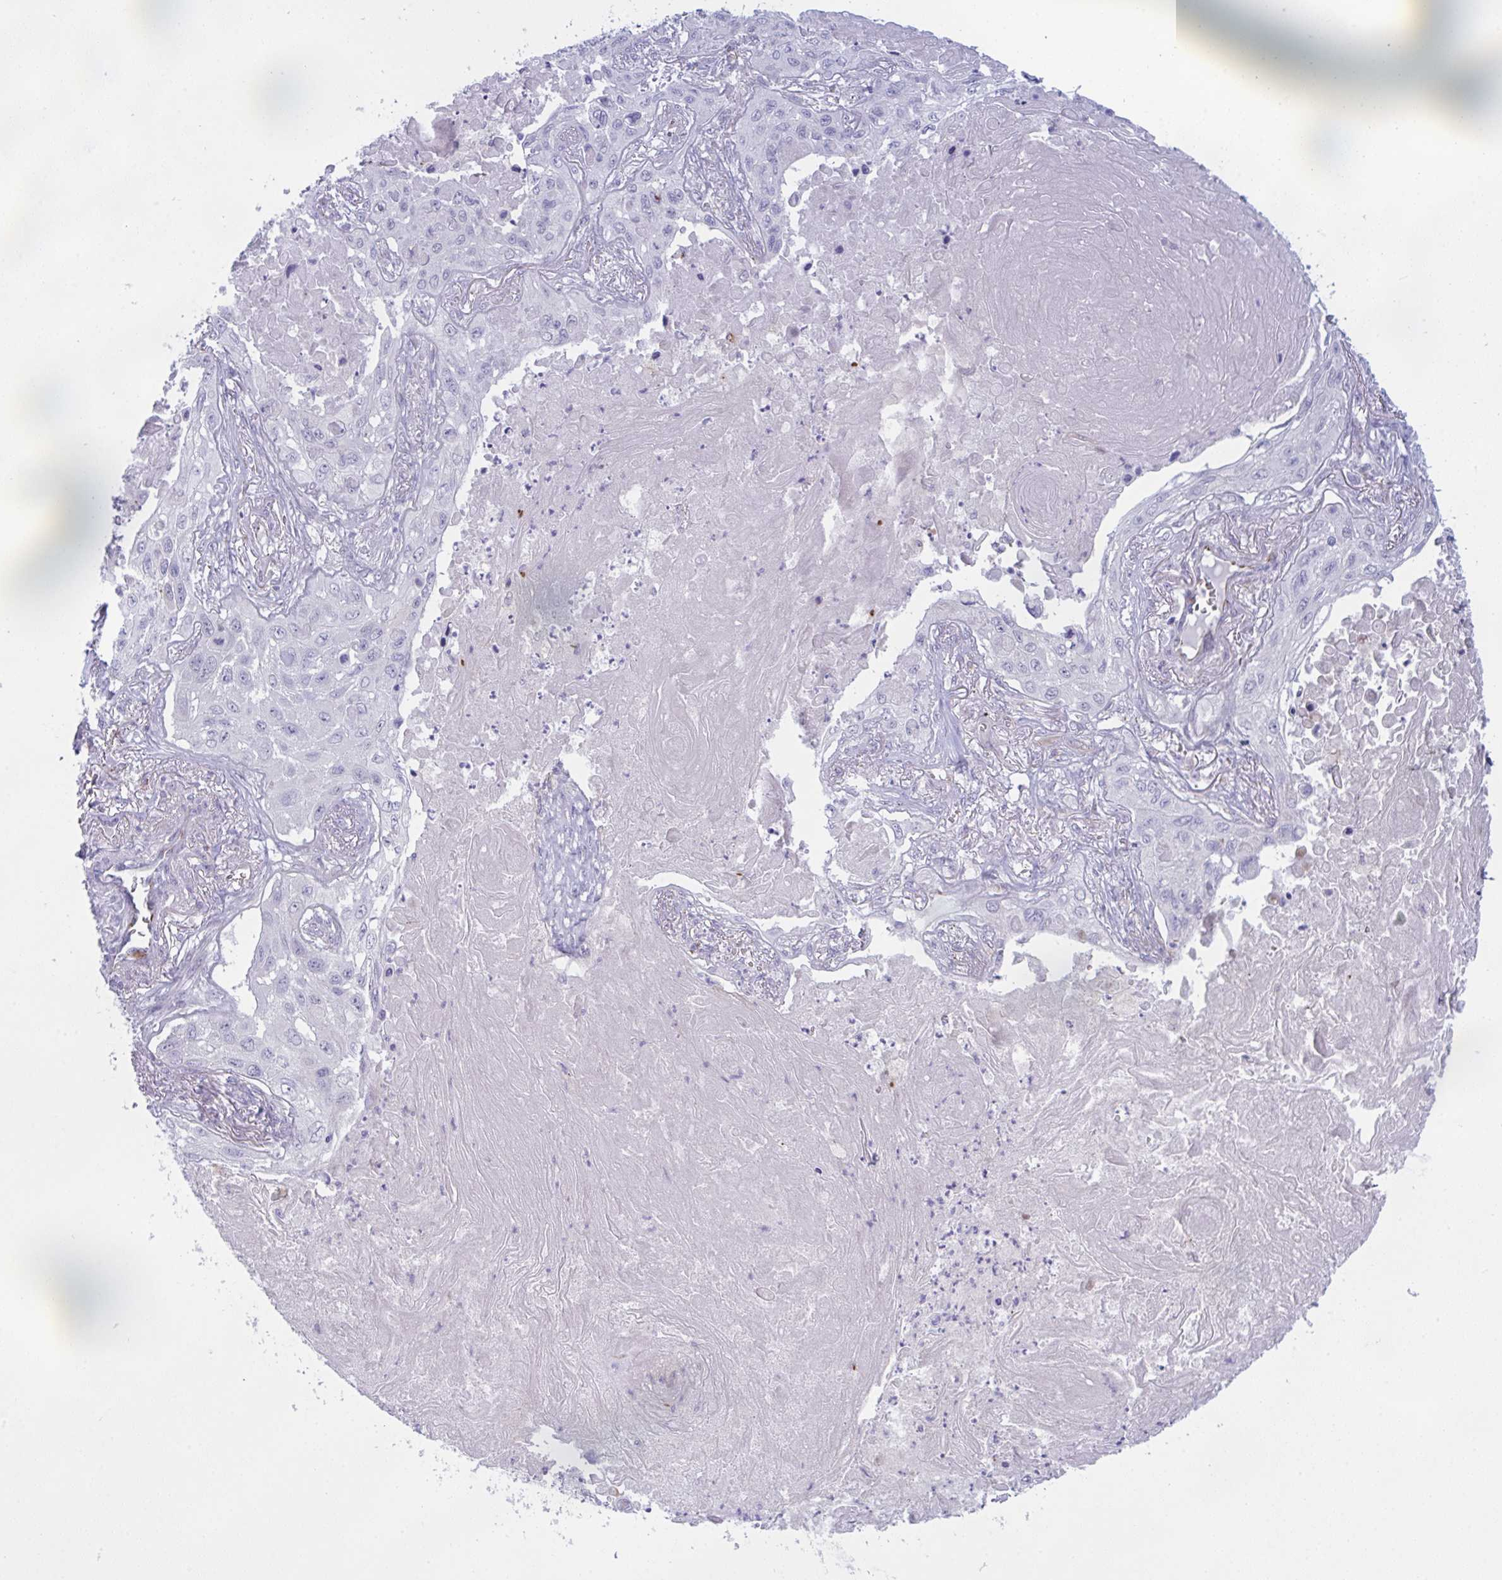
{"staining": {"intensity": "negative", "quantity": "none", "location": "none"}, "tissue": "lung cancer", "cell_type": "Tumor cells", "image_type": "cancer", "snomed": [{"axis": "morphology", "description": "Squamous cell carcinoma, NOS"}, {"axis": "topography", "description": "Lung"}], "caption": "DAB (3,3'-diaminobenzidine) immunohistochemical staining of human lung squamous cell carcinoma demonstrates no significant expression in tumor cells. Nuclei are stained in blue.", "gene": "DCBLD1", "patient": {"sex": "male", "age": 75}}